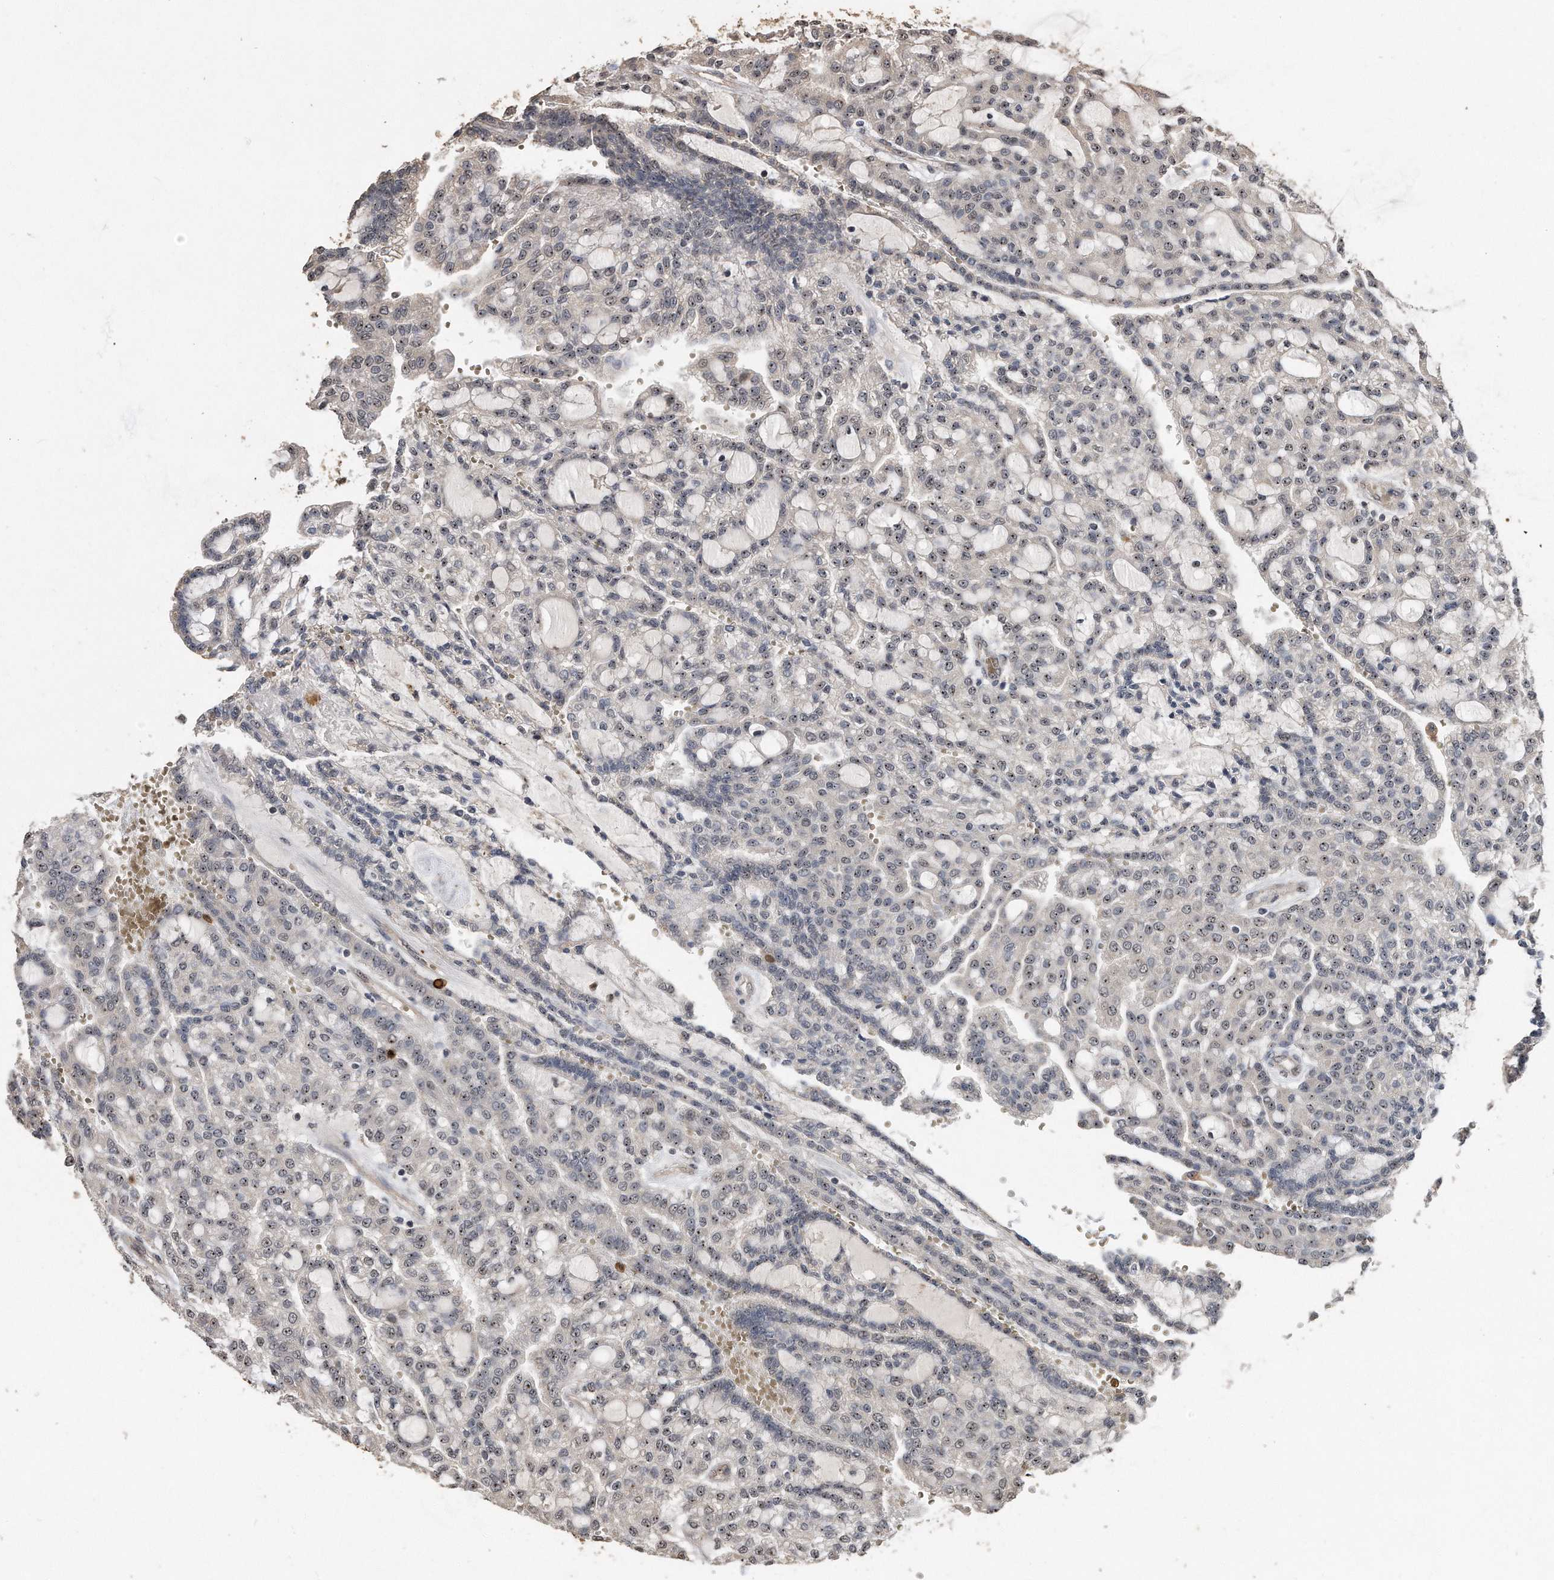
{"staining": {"intensity": "weak", "quantity": ">75%", "location": "nuclear"}, "tissue": "renal cancer", "cell_type": "Tumor cells", "image_type": "cancer", "snomed": [{"axis": "morphology", "description": "Adenocarcinoma, NOS"}, {"axis": "topography", "description": "Kidney"}], "caption": "This is a photomicrograph of IHC staining of adenocarcinoma (renal), which shows weak positivity in the nuclear of tumor cells.", "gene": "PELO", "patient": {"sex": "male", "age": 63}}